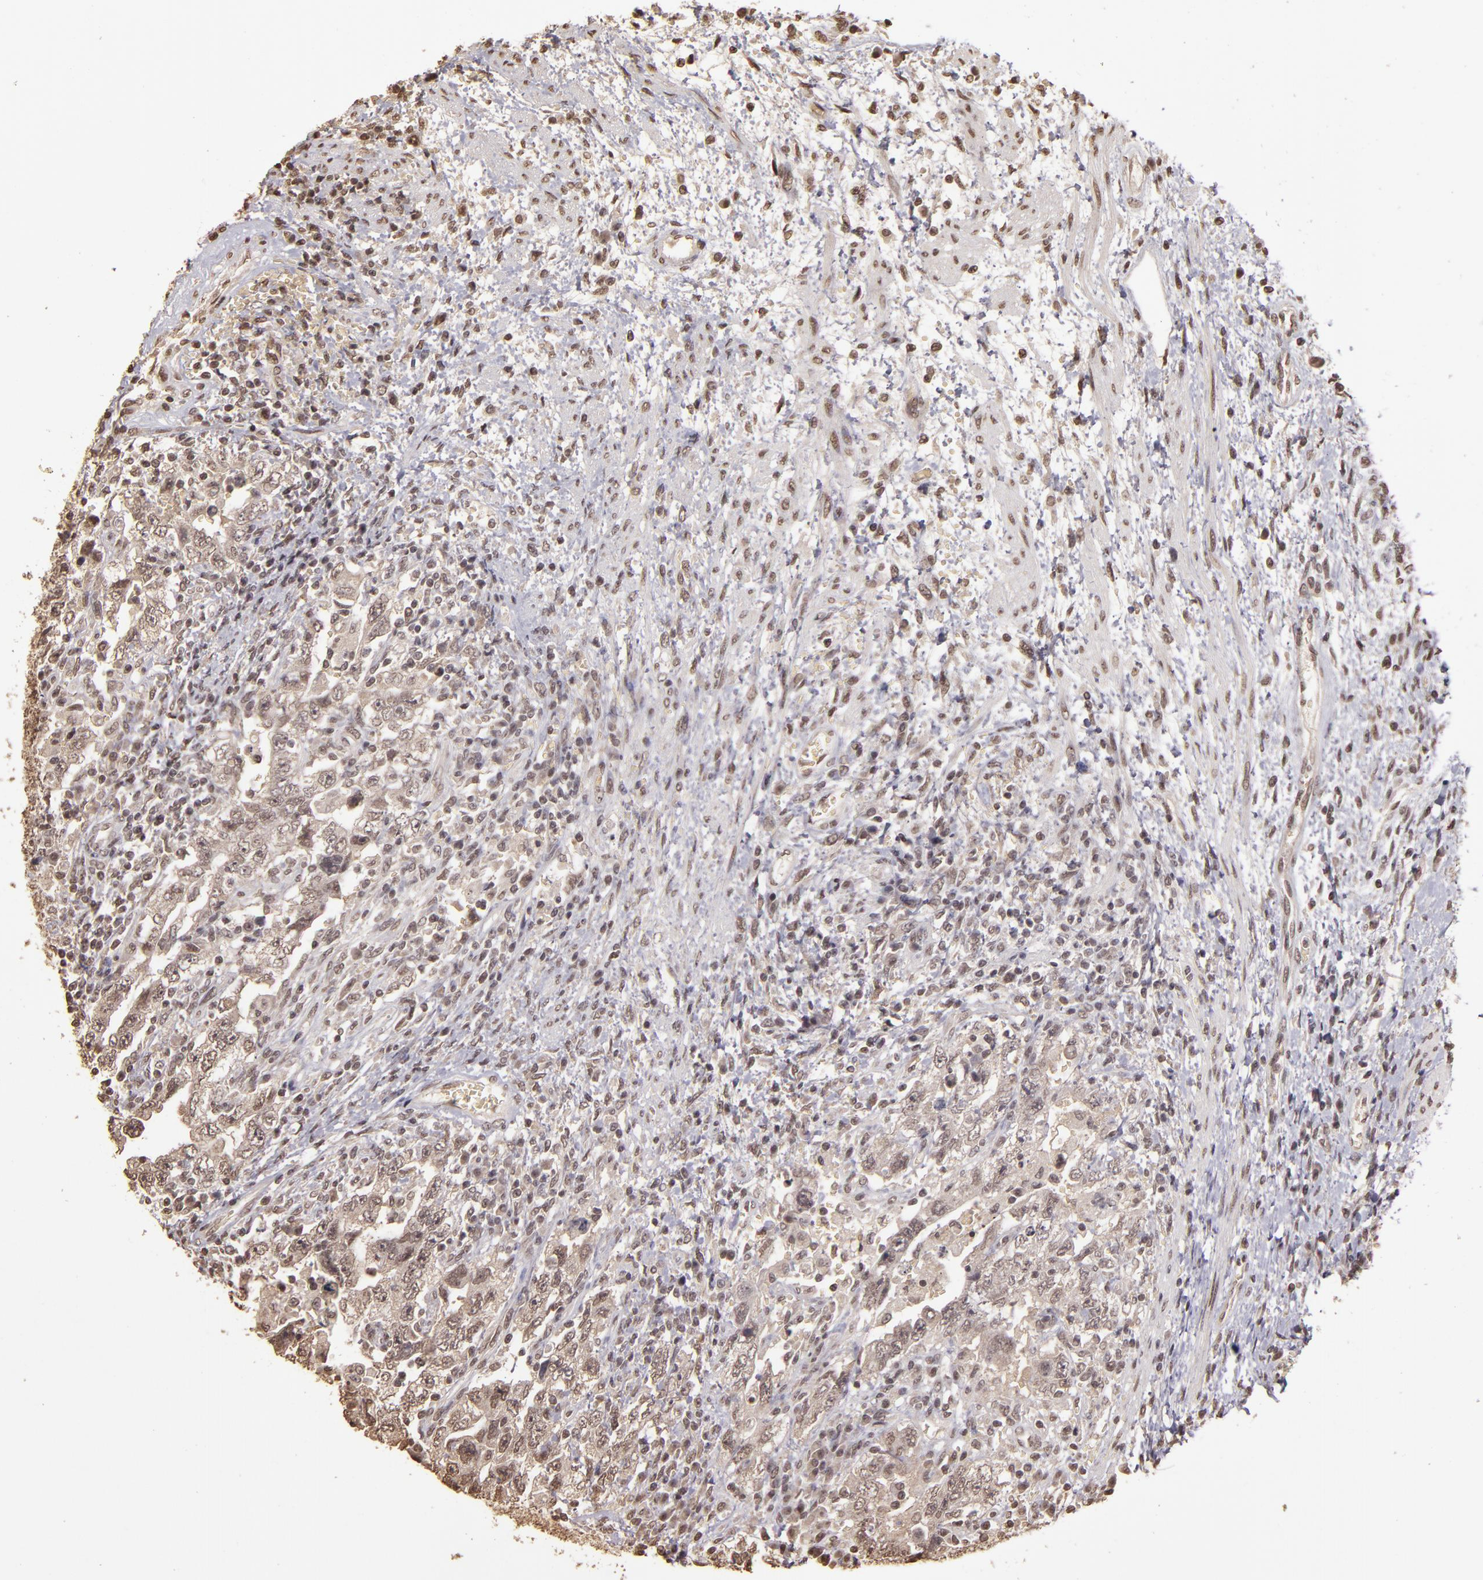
{"staining": {"intensity": "weak", "quantity": ">75%", "location": "cytoplasmic/membranous,nuclear"}, "tissue": "testis cancer", "cell_type": "Tumor cells", "image_type": "cancer", "snomed": [{"axis": "morphology", "description": "Carcinoma, Embryonal, NOS"}, {"axis": "topography", "description": "Testis"}], "caption": "Immunohistochemical staining of human embryonal carcinoma (testis) displays low levels of weak cytoplasmic/membranous and nuclear expression in about >75% of tumor cells.", "gene": "CUL1", "patient": {"sex": "male", "age": 26}}